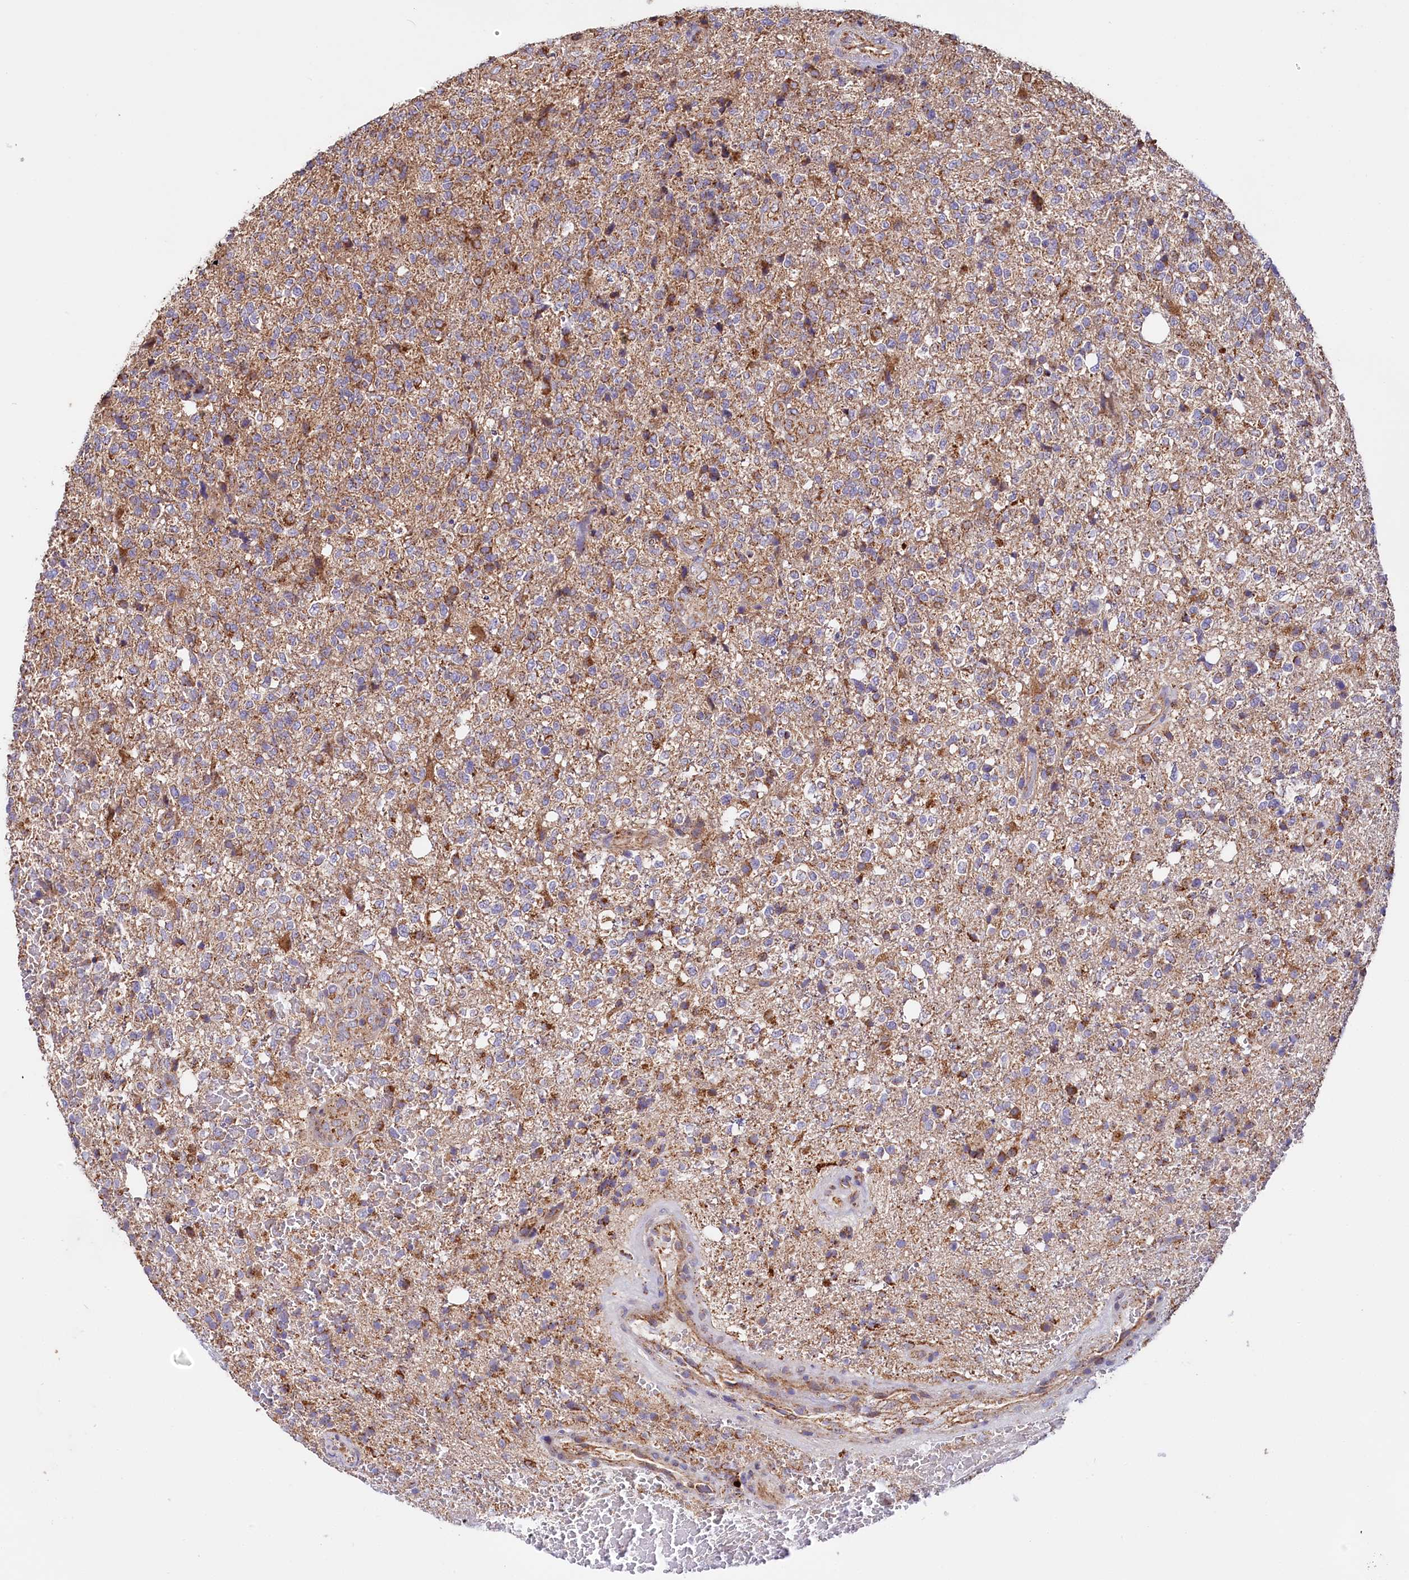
{"staining": {"intensity": "moderate", "quantity": "<25%", "location": "cytoplasmic/membranous"}, "tissue": "glioma", "cell_type": "Tumor cells", "image_type": "cancer", "snomed": [{"axis": "morphology", "description": "Glioma, malignant, High grade"}, {"axis": "topography", "description": "Brain"}], "caption": "Approximately <25% of tumor cells in human glioma reveal moderate cytoplasmic/membranous protein positivity as visualized by brown immunohistochemical staining.", "gene": "NUDT15", "patient": {"sex": "male", "age": 56}}